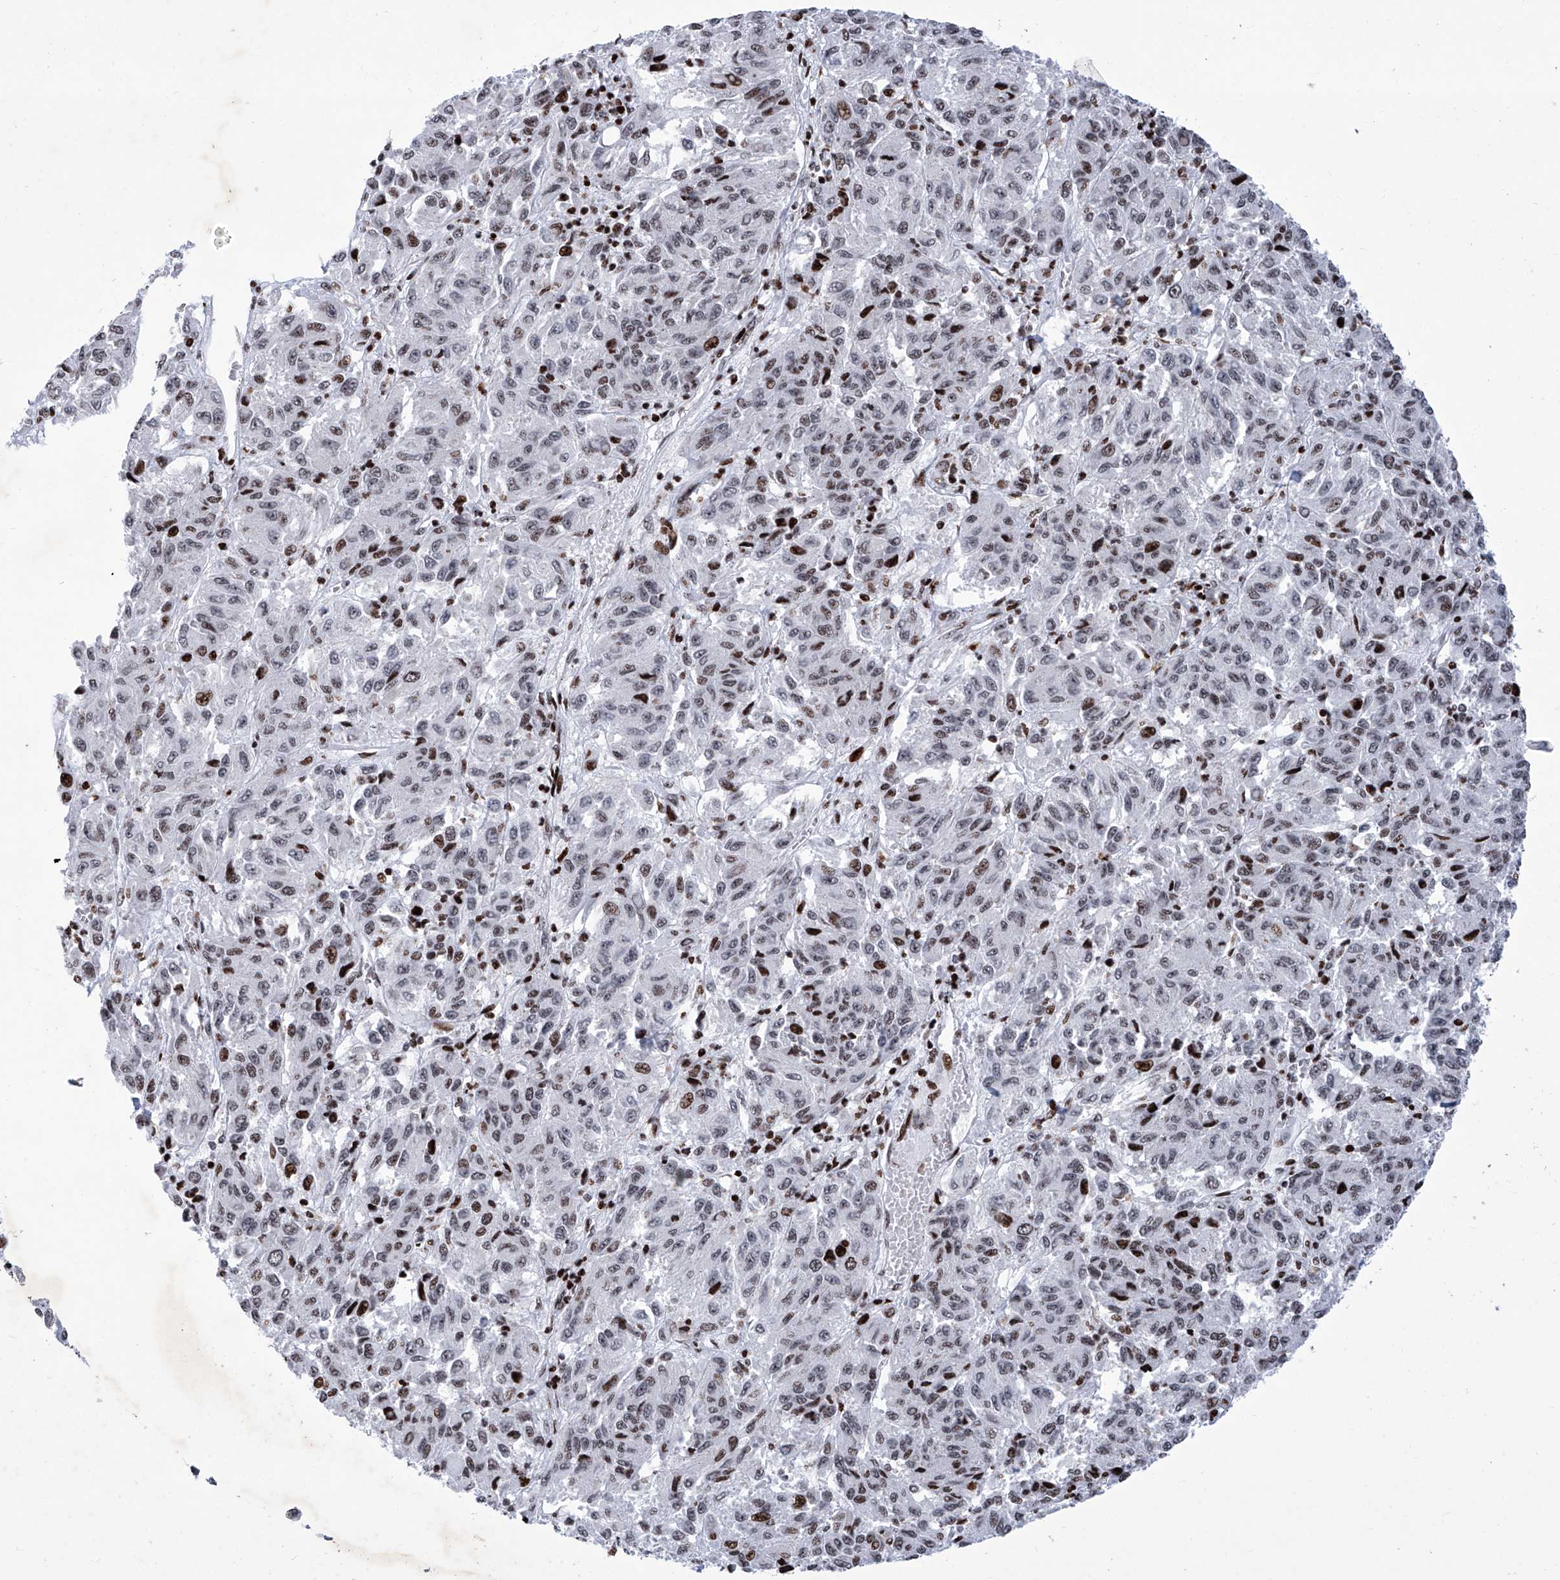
{"staining": {"intensity": "moderate", "quantity": "<25%", "location": "nuclear"}, "tissue": "melanoma", "cell_type": "Tumor cells", "image_type": "cancer", "snomed": [{"axis": "morphology", "description": "Malignant melanoma, Metastatic site"}, {"axis": "topography", "description": "Lung"}], "caption": "Immunohistochemical staining of malignant melanoma (metastatic site) demonstrates low levels of moderate nuclear expression in about <25% of tumor cells.", "gene": "HEY2", "patient": {"sex": "male", "age": 64}}